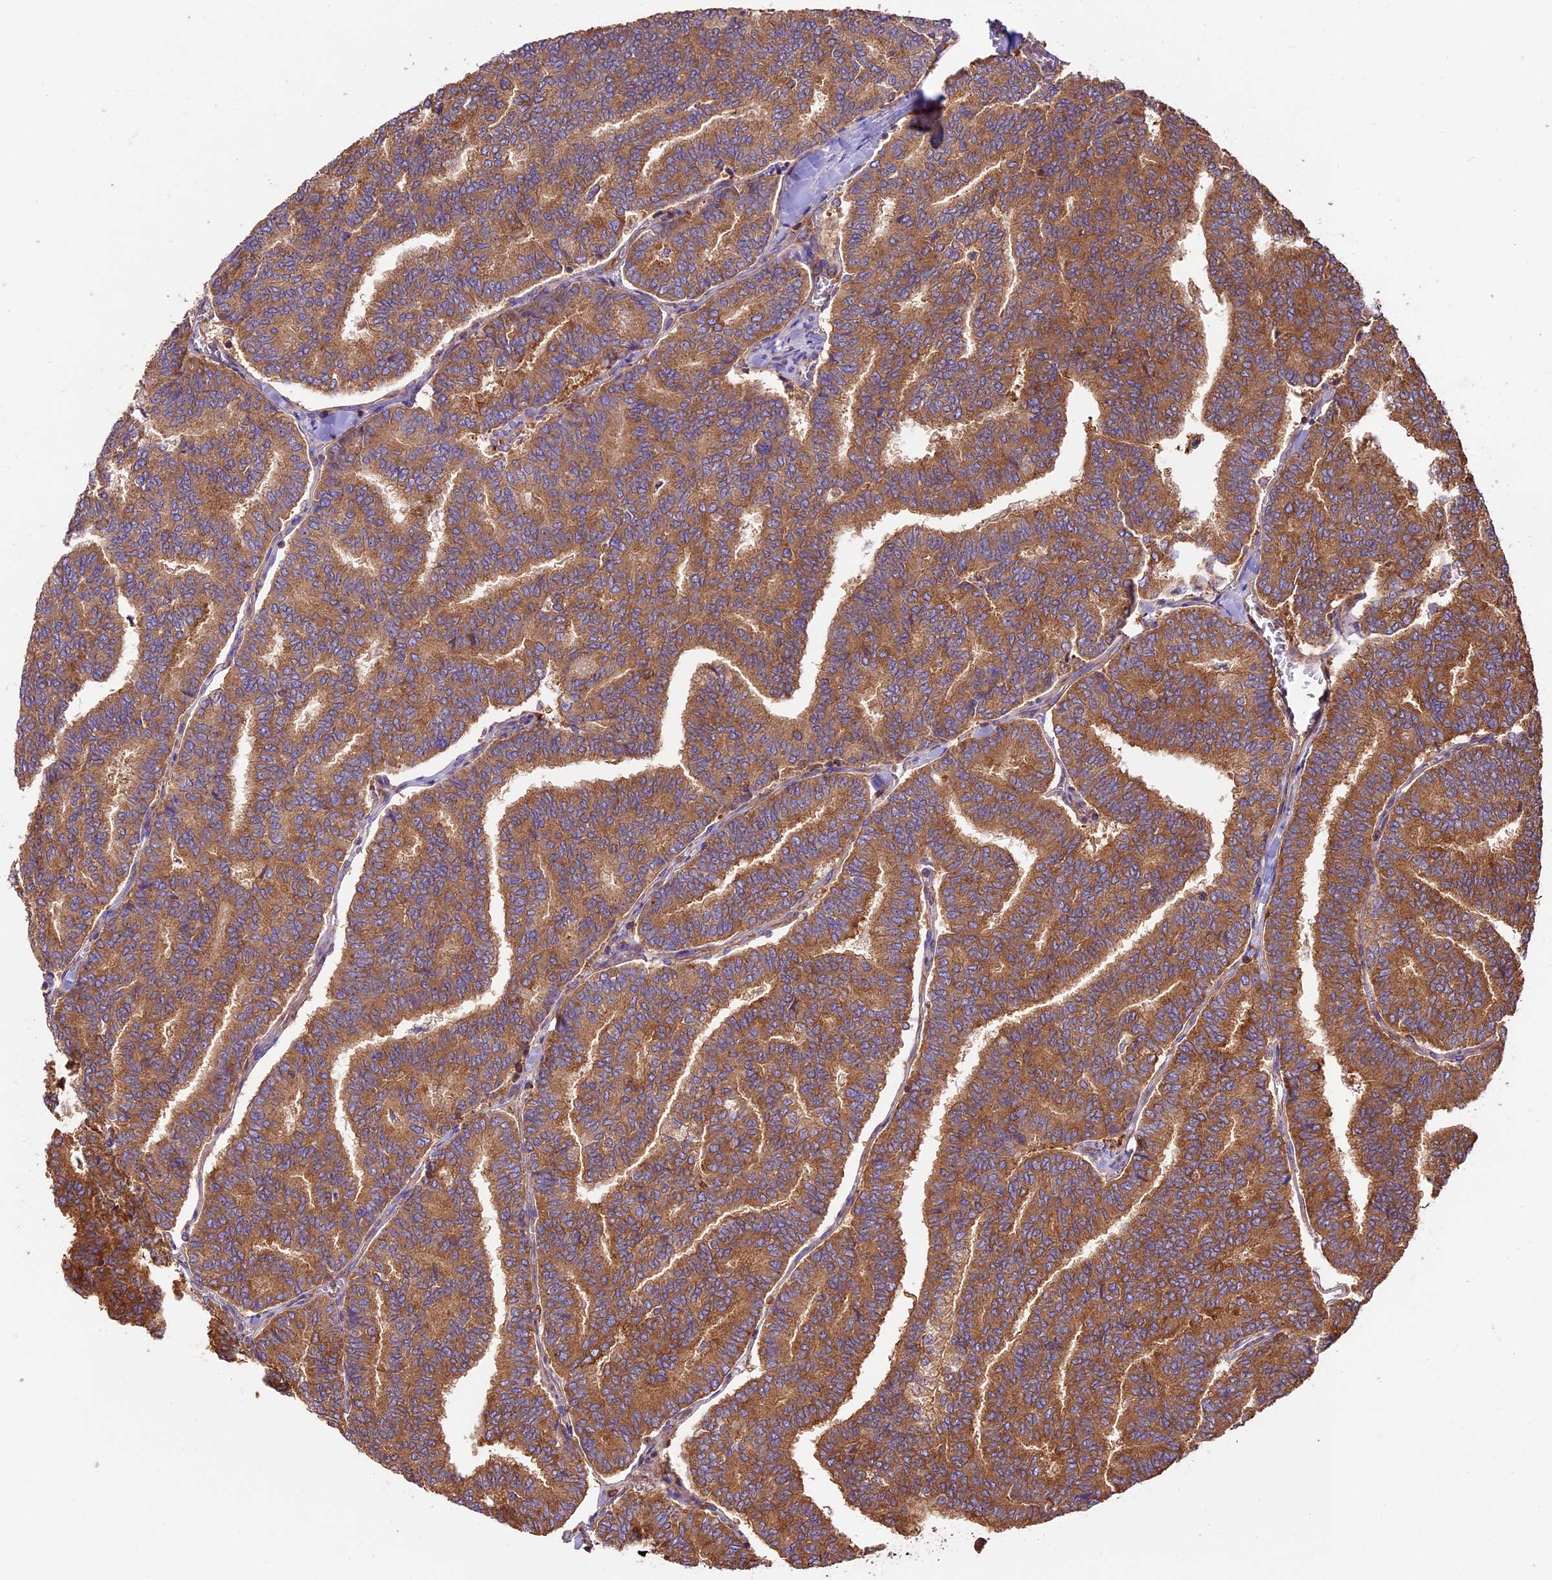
{"staining": {"intensity": "moderate", "quantity": ">75%", "location": "cytoplasmic/membranous"}, "tissue": "thyroid cancer", "cell_type": "Tumor cells", "image_type": "cancer", "snomed": [{"axis": "morphology", "description": "Papillary adenocarcinoma, NOS"}, {"axis": "topography", "description": "Thyroid gland"}], "caption": "Immunohistochemical staining of thyroid cancer displays medium levels of moderate cytoplasmic/membranous staining in about >75% of tumor cells.", "gene": "KARS1", "patient": {"sex": "female", "age": 35}}